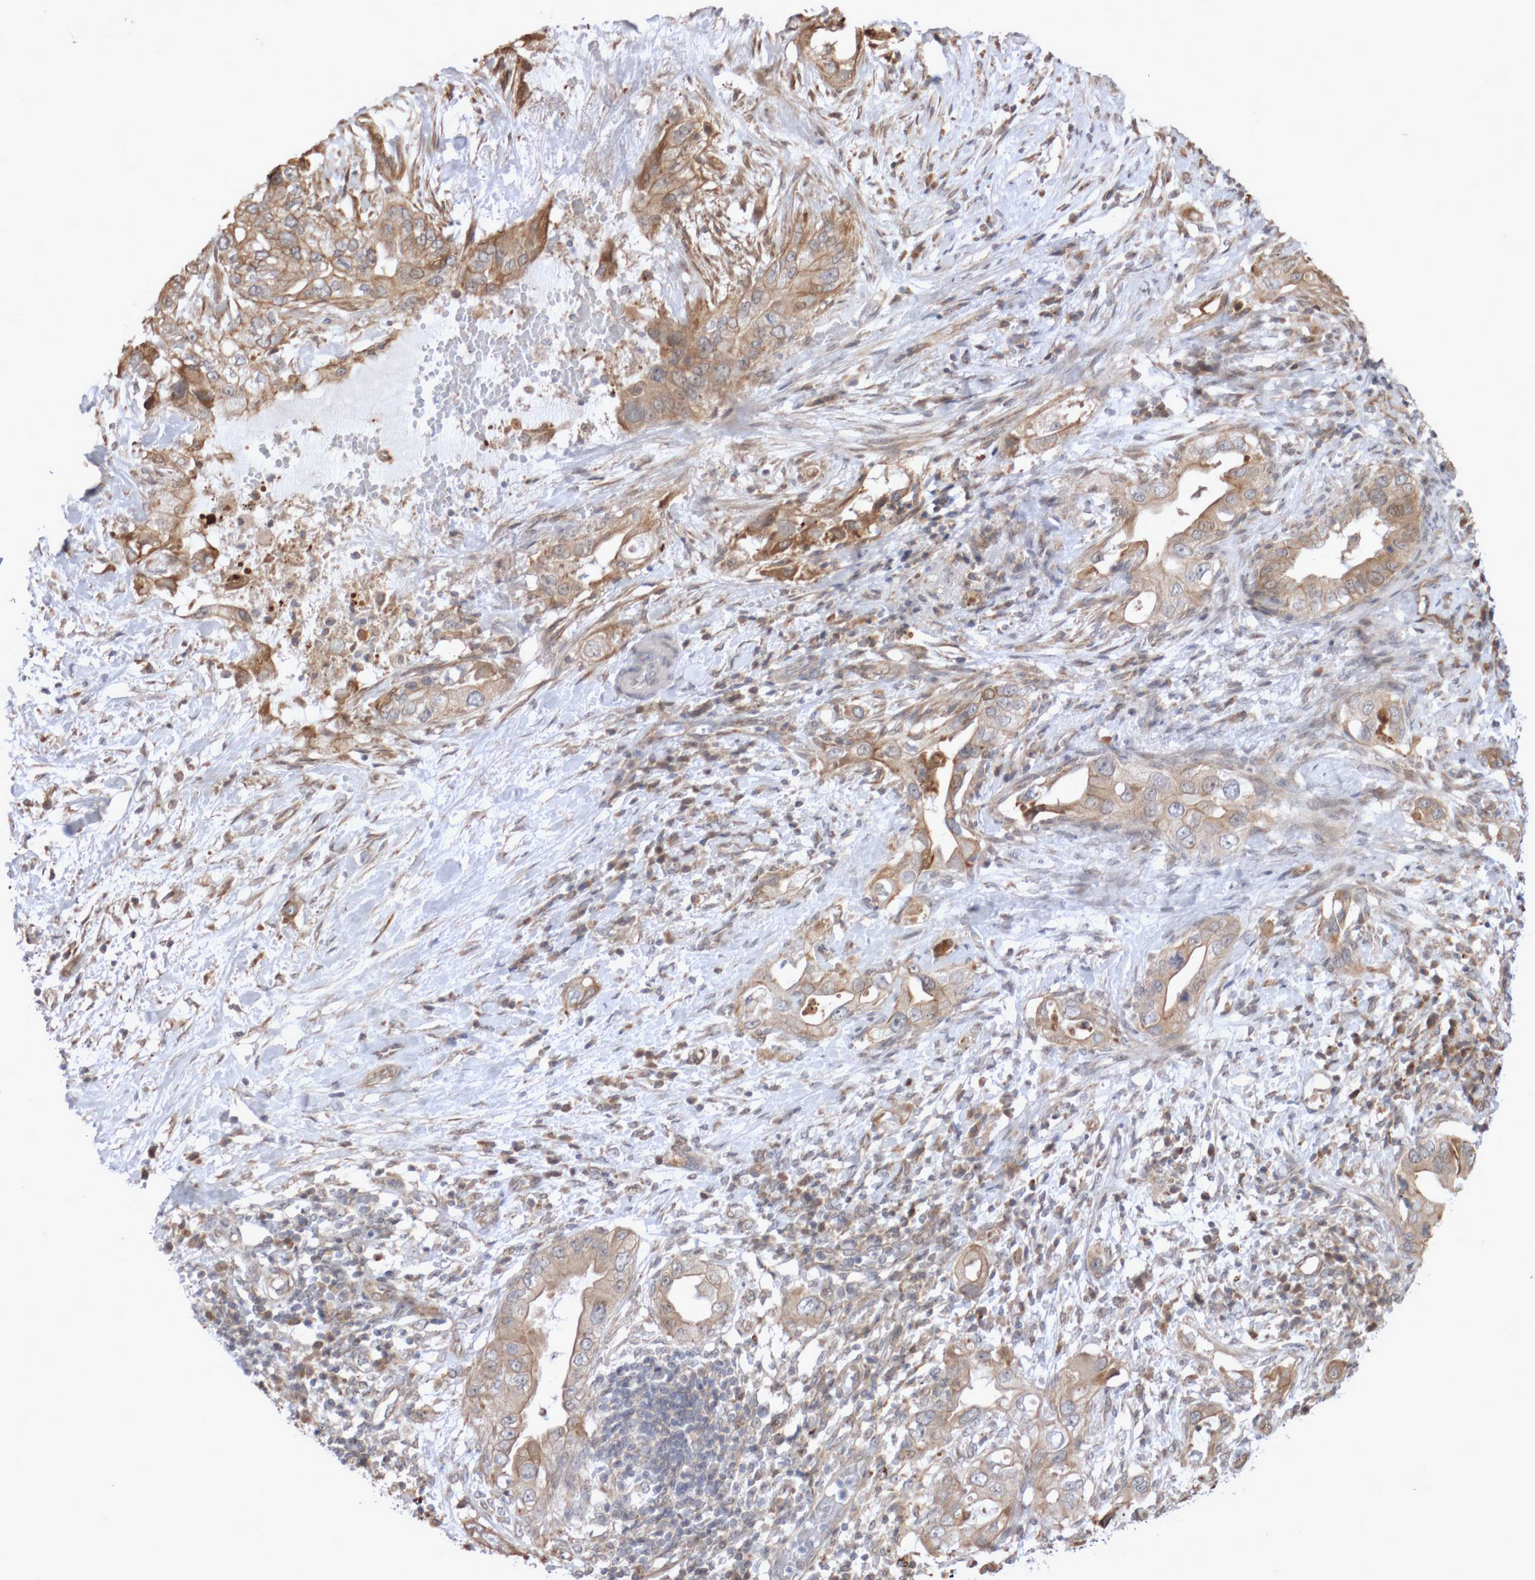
{"staining": {"intensity": "weak", "quantity": ">75%", "location": "cytoplasmic/membranous"}, "tissue": "pancreatic cancer", "cell_type": "Tumor cells", "image_type": "cancer", "snomed": [{"axis": "morphology", "description": "Inflammation, NOS"}, {"axis": "morphology", "description": "Adenocarcinoma, NOS"}, {"axis": "topography", "description": "Pancreas"}], "caption": "High-power microscopy captured an immunohistochemistry (IHC) image of pancreatic adenocarcinoma, revealing weak cytoplasmic/membranous positivity in approximately >75% of tumor cells.", "gene": "DPH7", "patient": {"sex": "female", "age": 56}}